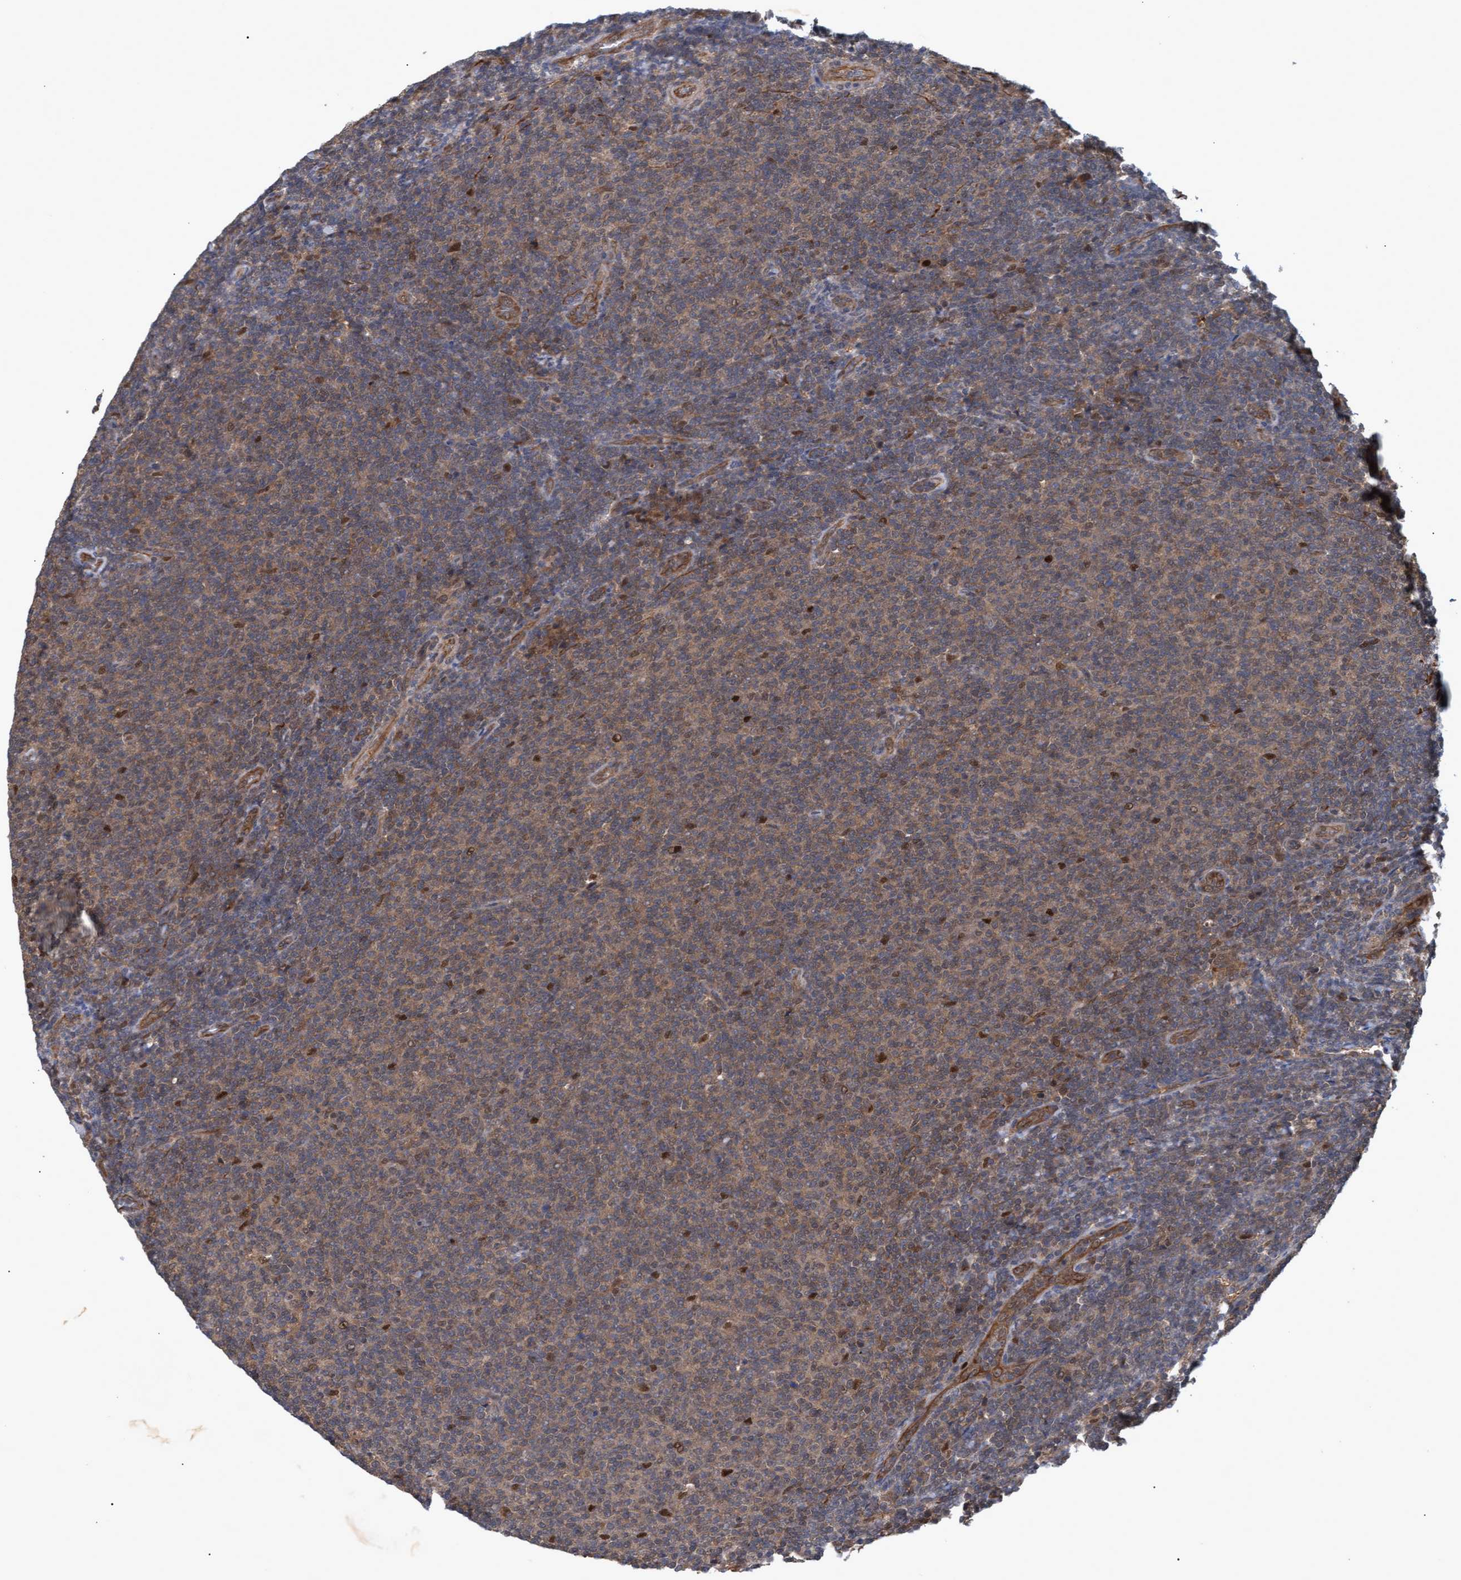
{"staining": {"intensity": "moderate", "quantity": "25%-75%", "location": "cytoplasmic/membranous,nuclear"}, "tissue": "lymphoma", "cell_type": "Tumor cells", "image_type": "cancer", "snomed": [{"axis": "morphology", "description": "Malignant lymphoma, non-Hodgkin's type, Low grade"}, {"axis": "topography", "description": "Lymph node"}], "caption": "Protein analysis of lymphoma tissue shows moderate cytoplasmic/membranous and nuclear expression in about 25%-75% of tumor cells.", "gene": "PSMB6", "patient": {"sex": "male", "age": 66}}